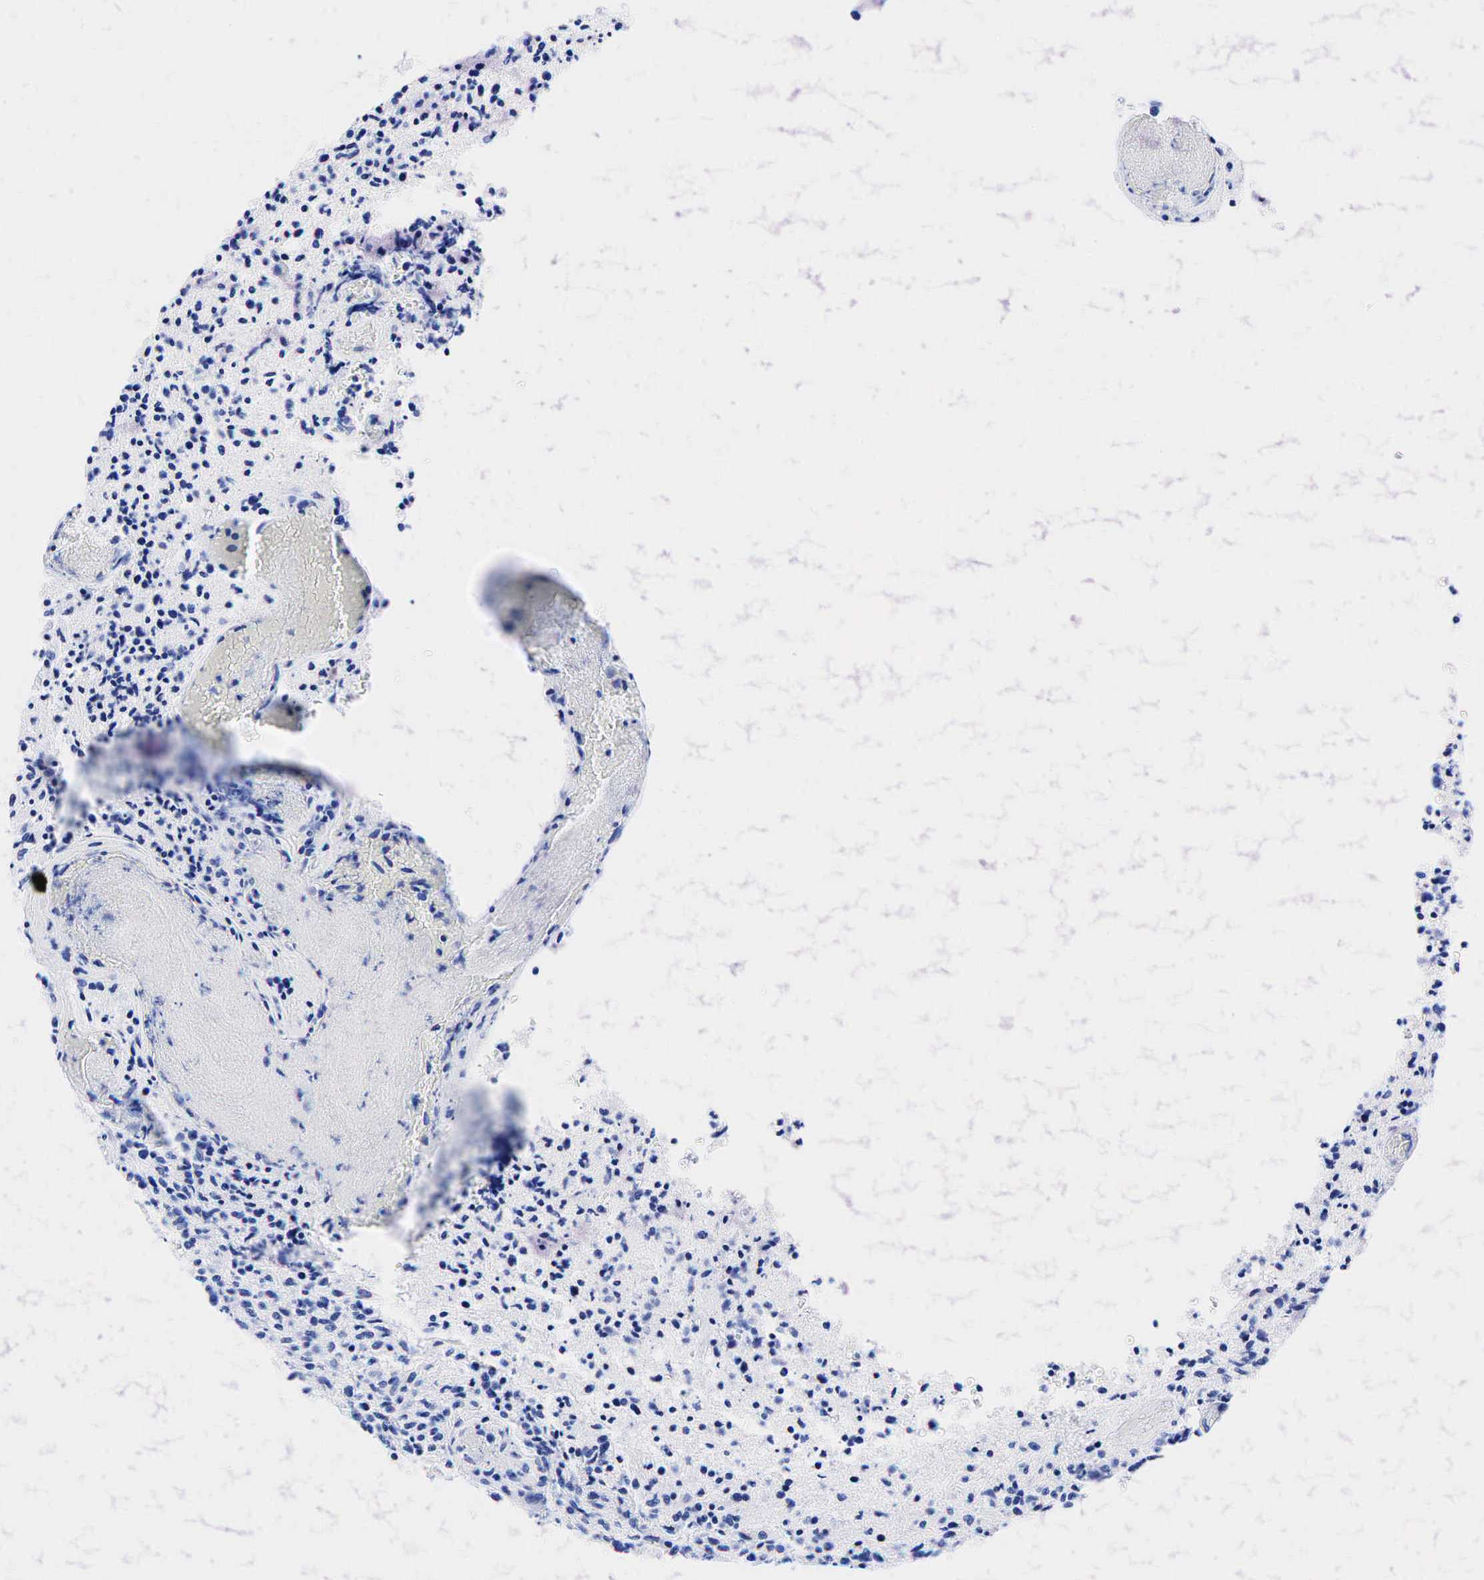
{"staining": {"intensity": "negative", "quantity": "none", "location": "none"}, "tissue": "glioma", "cell_type": "Tumor cells", "image_type": "cancer", "snomed": [{"axis": "morphology", "description": "Glioma, malignant, High grade"}, {"axis": "topography", "description": "Brain"}], "caption": "DAB (3,3'-diaminobenzidine) immunohistochemical staining of glioma demonstrates no significant staining in tumor cells. (IHC, brightfield microscopy, high magnification).", "gene": "KRT19", "patient": {"sex": "male", "age": 36}}